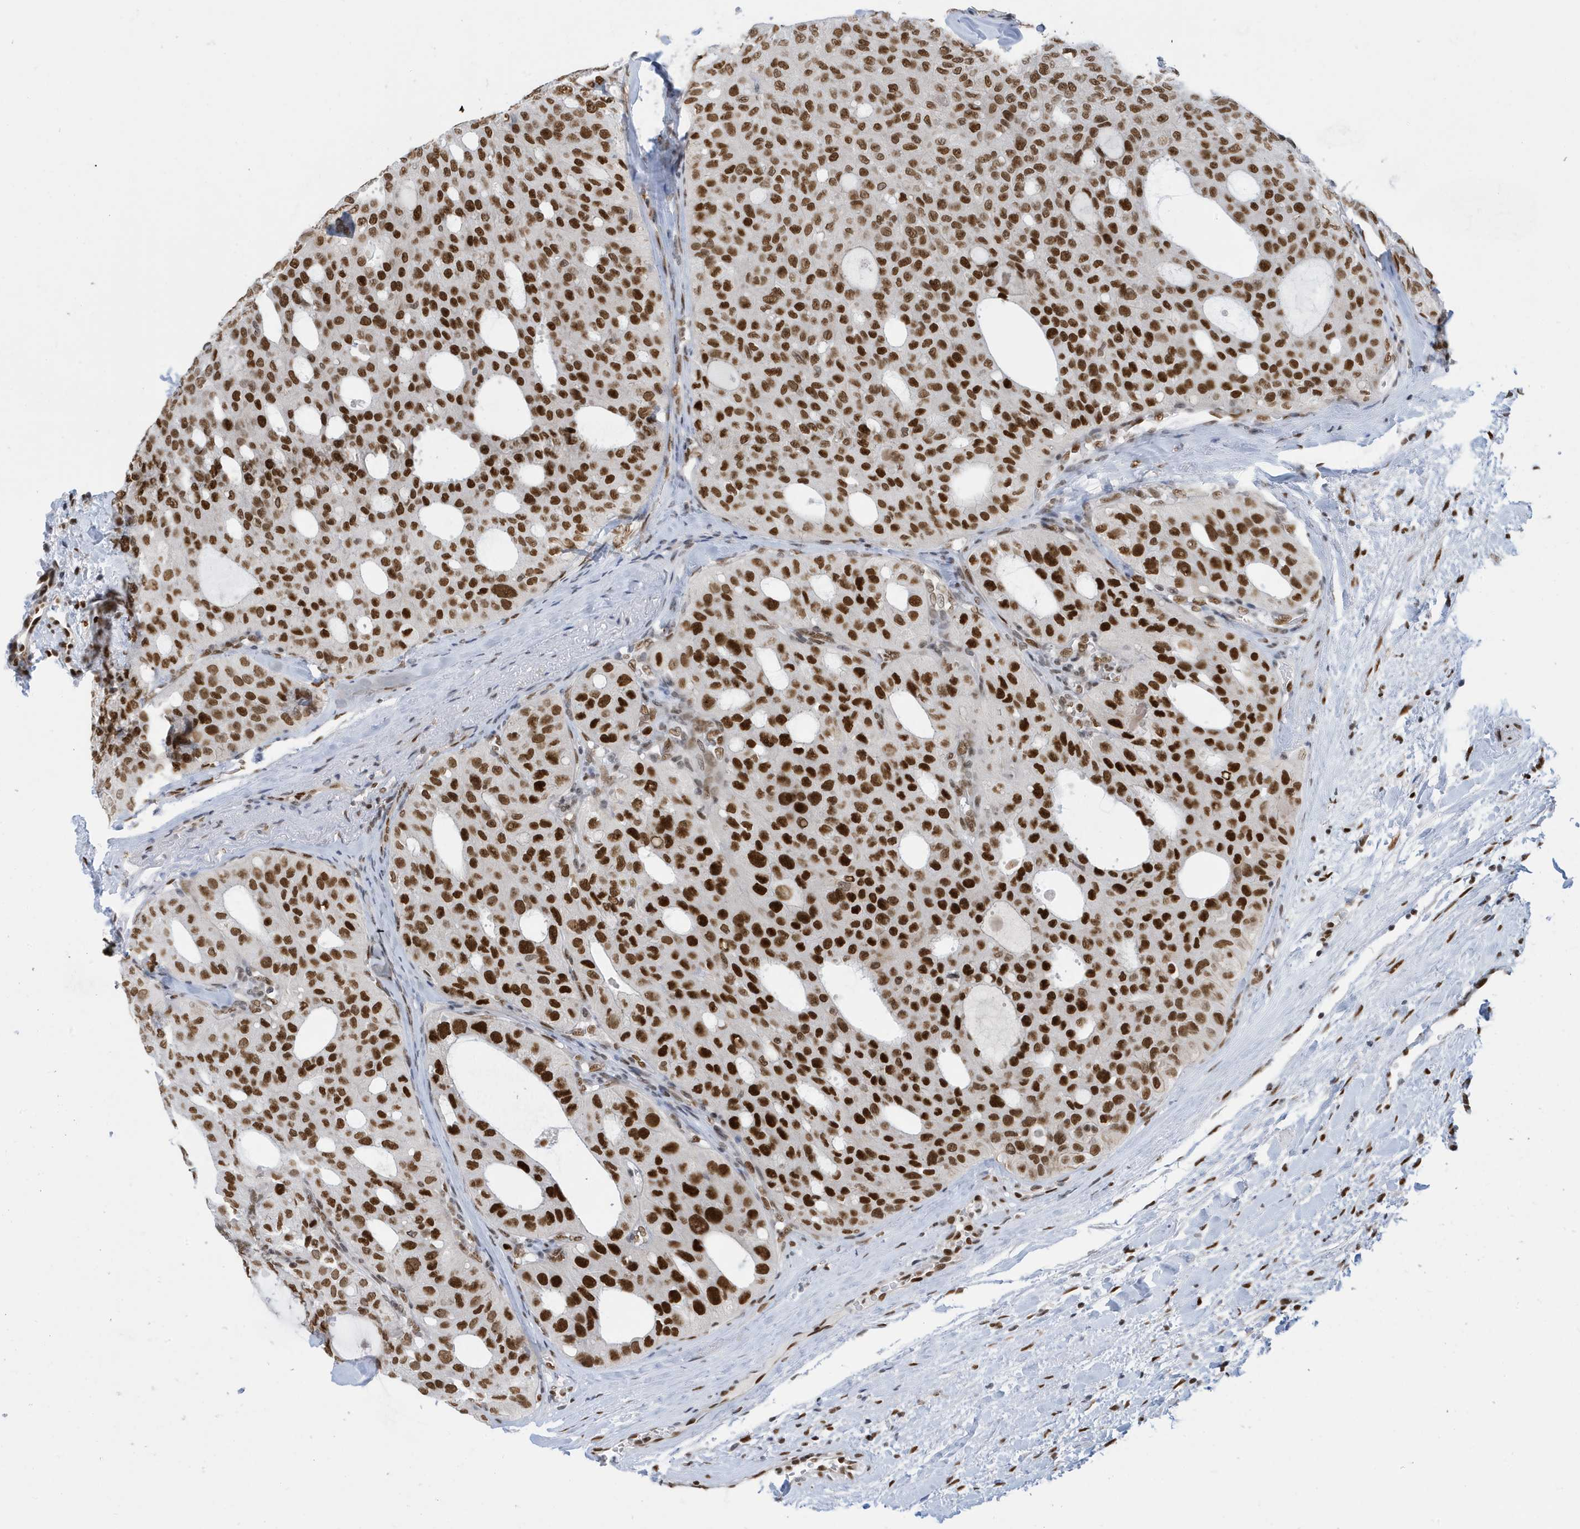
{"staining": {"intensity": "strong", "quantity": ">75%", "location": "nuclear"}, "tissue": "thyroid cancer", "cell_type": "Tumor cells", "image_type": "cancer", "snomed": [{"axis": "morphology", "description": "Follicular adenoma carcinoma, NOS"}, {"axis": "topography", "description": "Thyroid gland"}], "caption": "Follicular adenoma carcinoma (thyroid) tissue demonstrates strong nuclear staining in about >75% of tumor cells", "gene": "PCYT1A", "patient": {"sex": "male", "age": 75}}